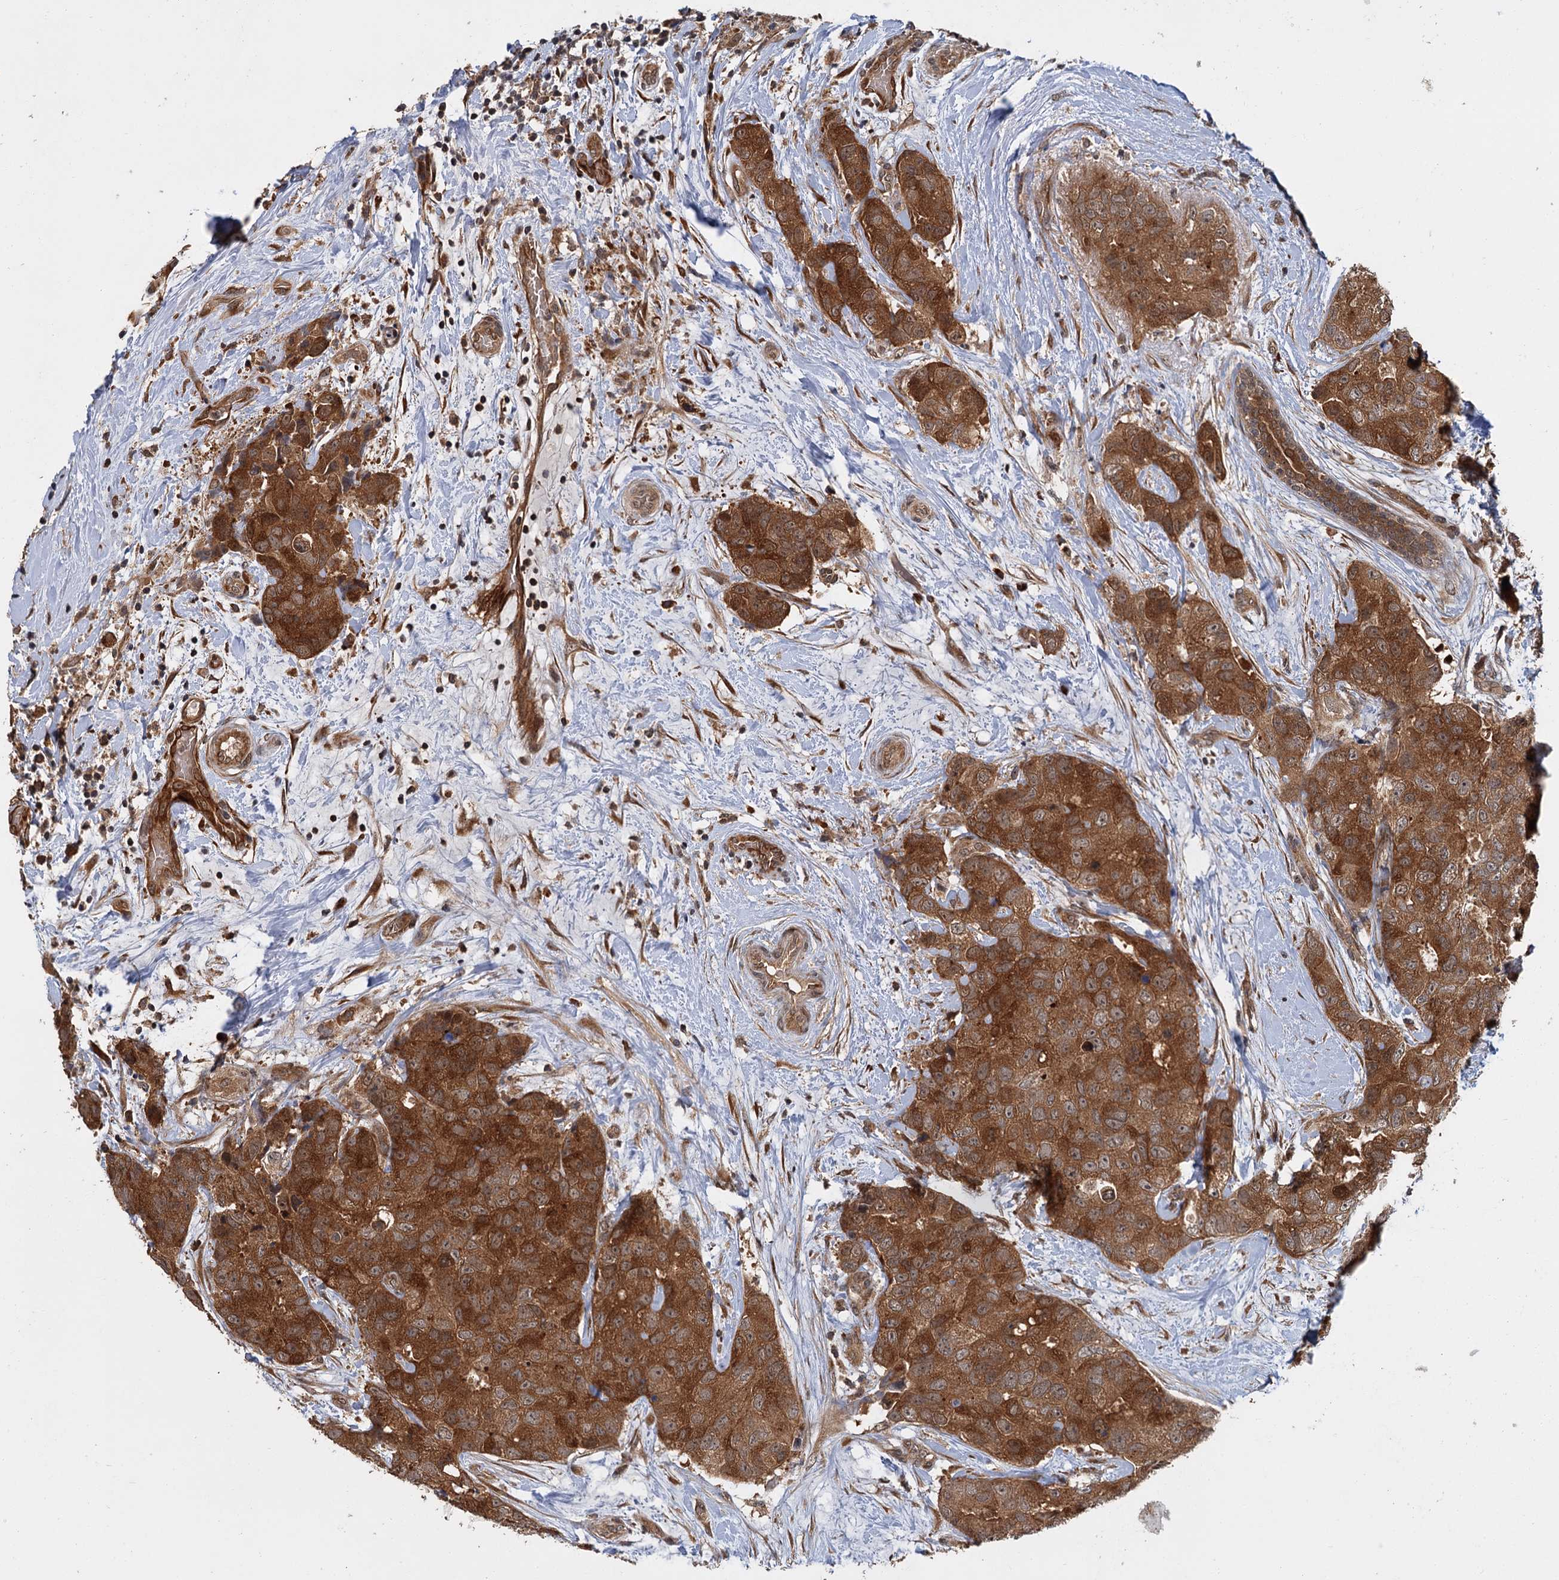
{"staining": {"intensity": "strong", "quantity": ">75%", "location": "cytoplasmic/membranous"}, "tissue": "breast cancer", "cell_type": "Tumor cells", "image_type": "cancer", "snomed": [{"axis": "morphology", "description": "Duct carcinoma"}, {"axis": "topography", "description": "Breast"}], "caption": "IHC of breast cancer displays high levels of strong cytoplasmic/membranous positivity in about >75% of tumor cells.", "gene": "KANSL2", "patient": {"sex": "female", "age": 62}}